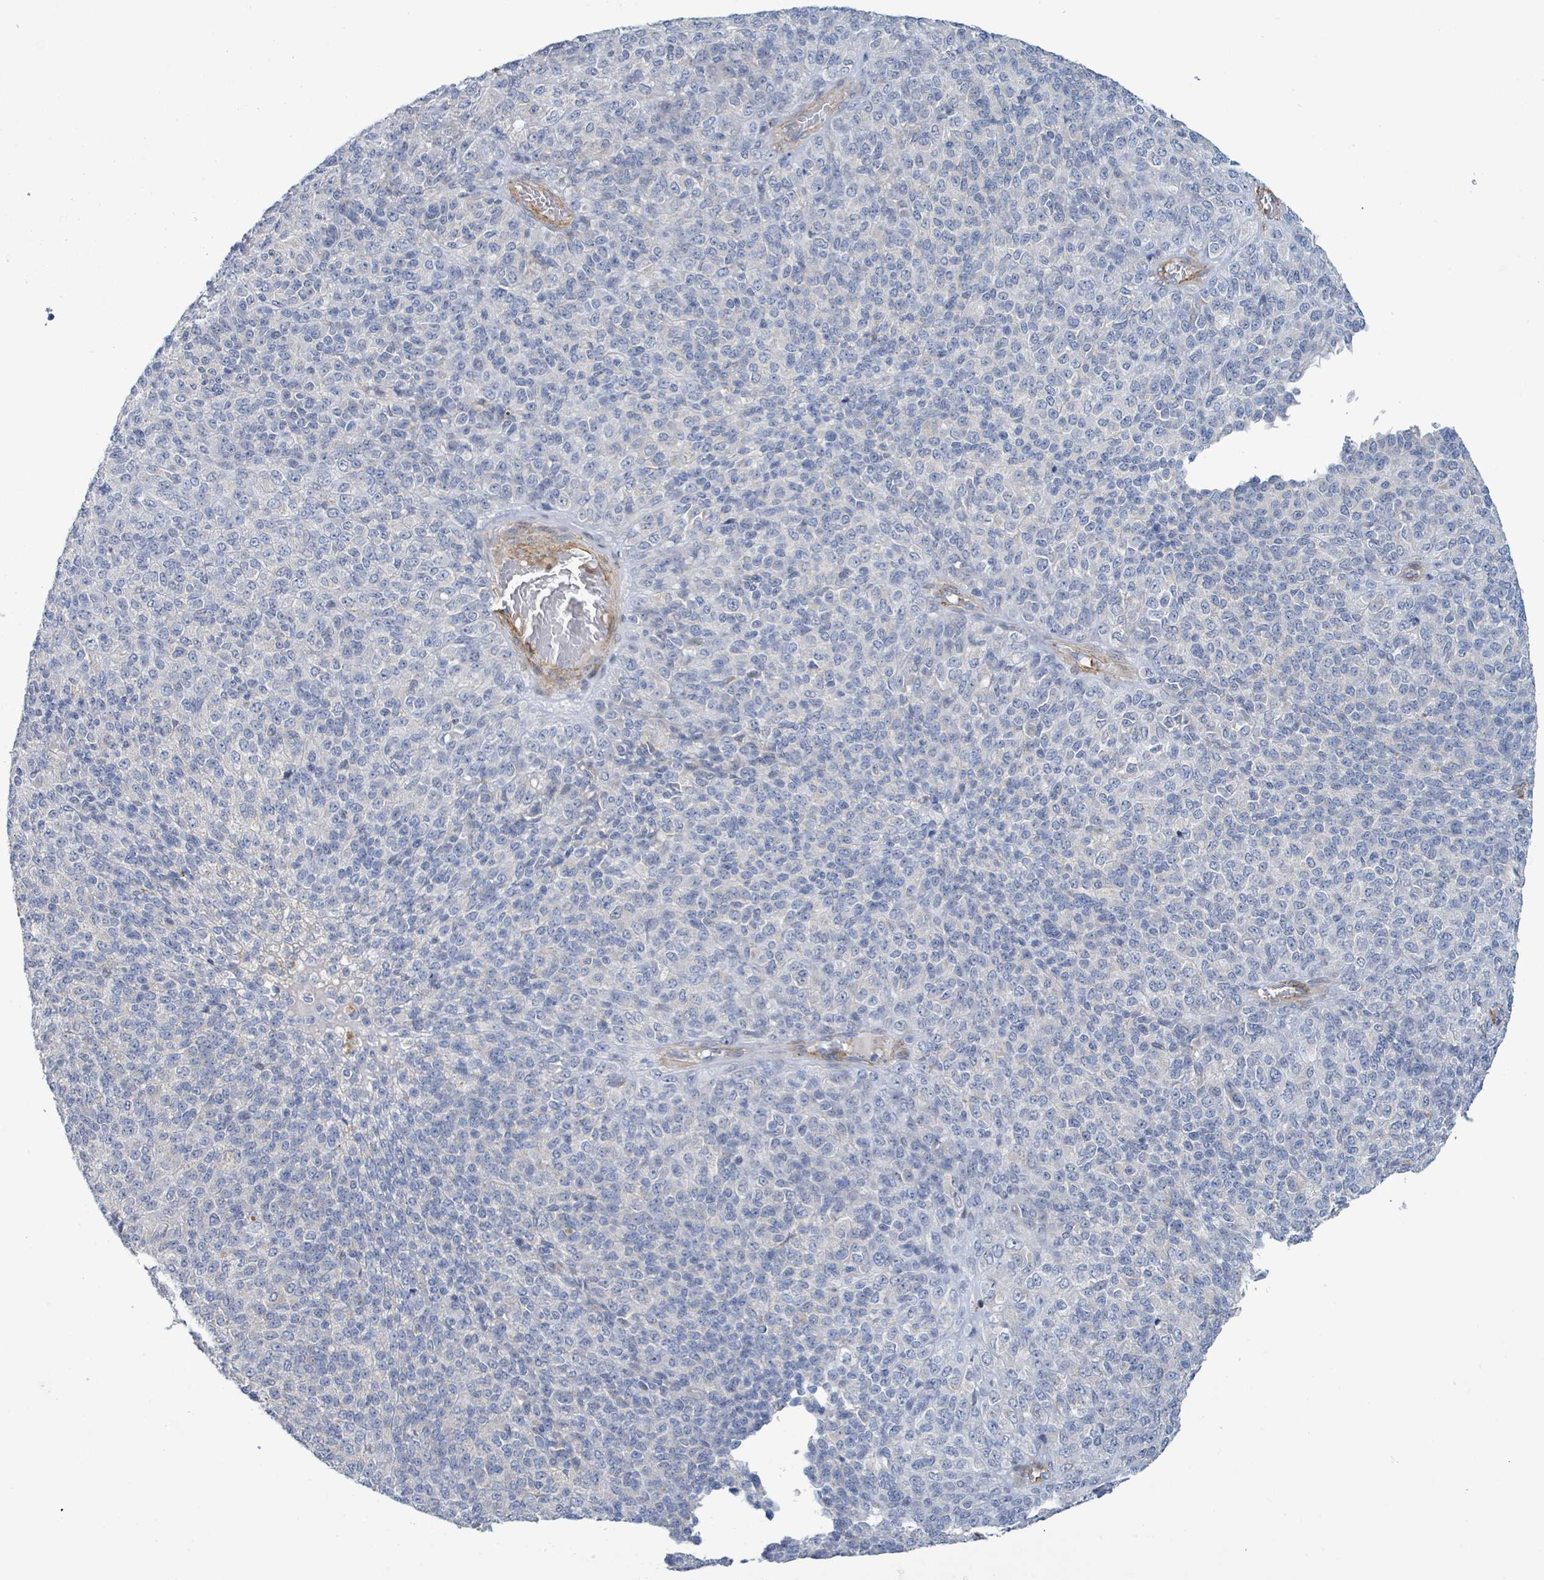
{"staining": {"intensity": "negative", "quantity": "none", "location": "none"}, "tissue": "melanoma", "cell_type": "Tumor cells", "image_type": "cancer", "snomed": [{"axis": "morphology", "description": "Malignant melanoma, Metastatic site"}, {"axis": "topography", "description": "Brain"}], "caption": "Malignant melanoma (metastatic site) stained for a protein using immunohistochemistry shows no staining tumor cells.", "gene": "DMRTC1B", "patient": {"sex": "female", "age": 56}}